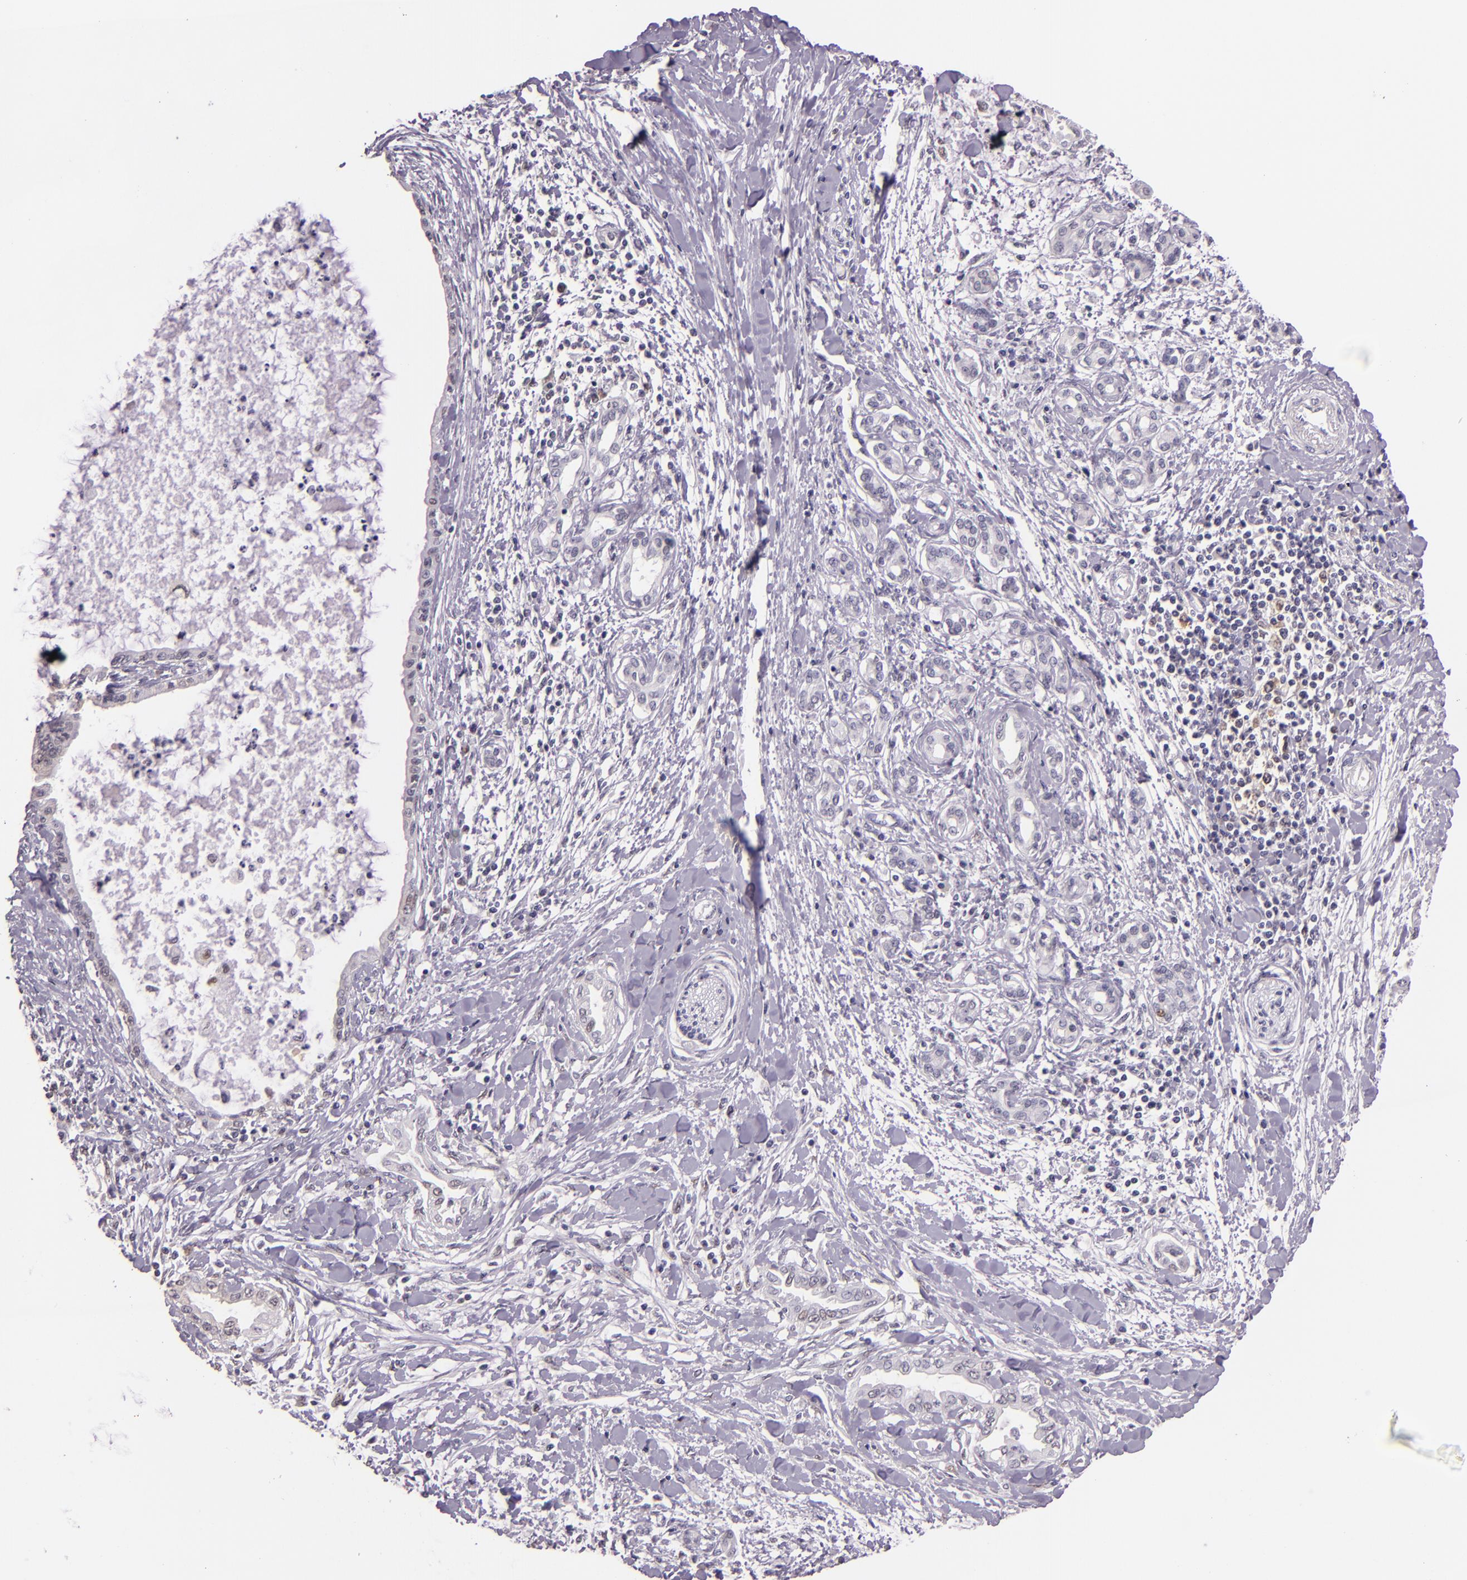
{"staining": {"intensity": "negative", "quantity": "none", "location": "none"}, "tissue": "pancreatic cancer", "cell_type": "Tumor cells", "image_type": "cancer", "snomed": [{"axis": "morphology", "description": "Adenocarcinoma, NOS"}, {"axis": "topography", "description": "Pancreas"}], "caption": "DAB (3,3'-diaminobenzidine) immunohistochemical staining of human pancreatic cancer exhibits no significant staining in tumor cells.", "gene": "HSPA8", "patient": {"sex": "female", "age": 64}}